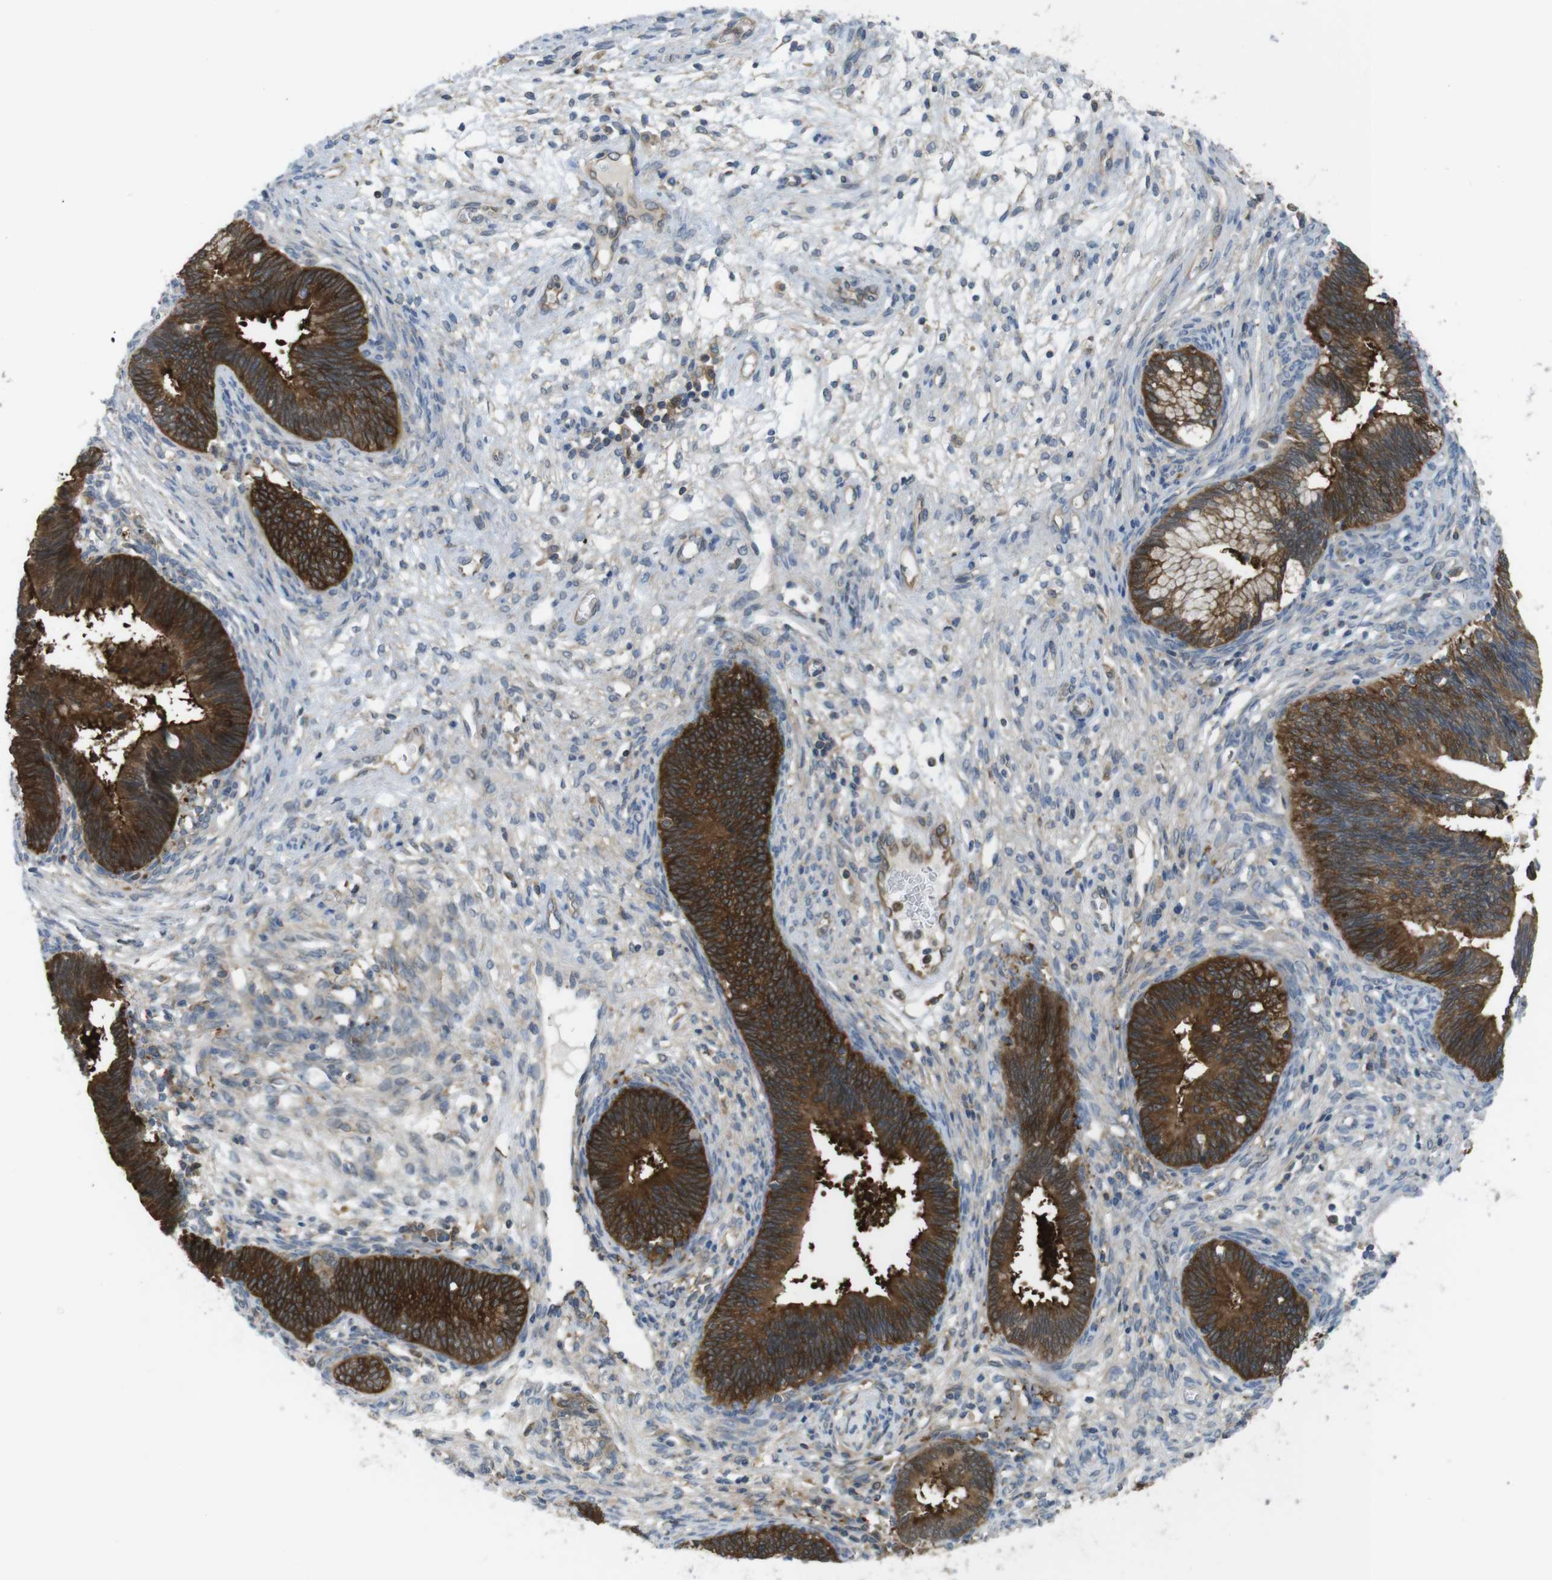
{"staining": {"intensity": "strong", "quantity": ">75%", "location": "cytoplasmic/membranous"}, "tissue": "cervical cancer", "cell_type": "Tumor cells", "image_type": "cancer", "snomed": [{"axis": "morphology", "description": "Adenocarcinoma, NOS"}, {"axis": "topography", "description": "Cervix"}], "caption": "Cervical cancer stained with a protein marker exhibits strong staining in tumor cells.", "gene": "MTHFD1", "patient": {"sex": "female", "age": 44}}